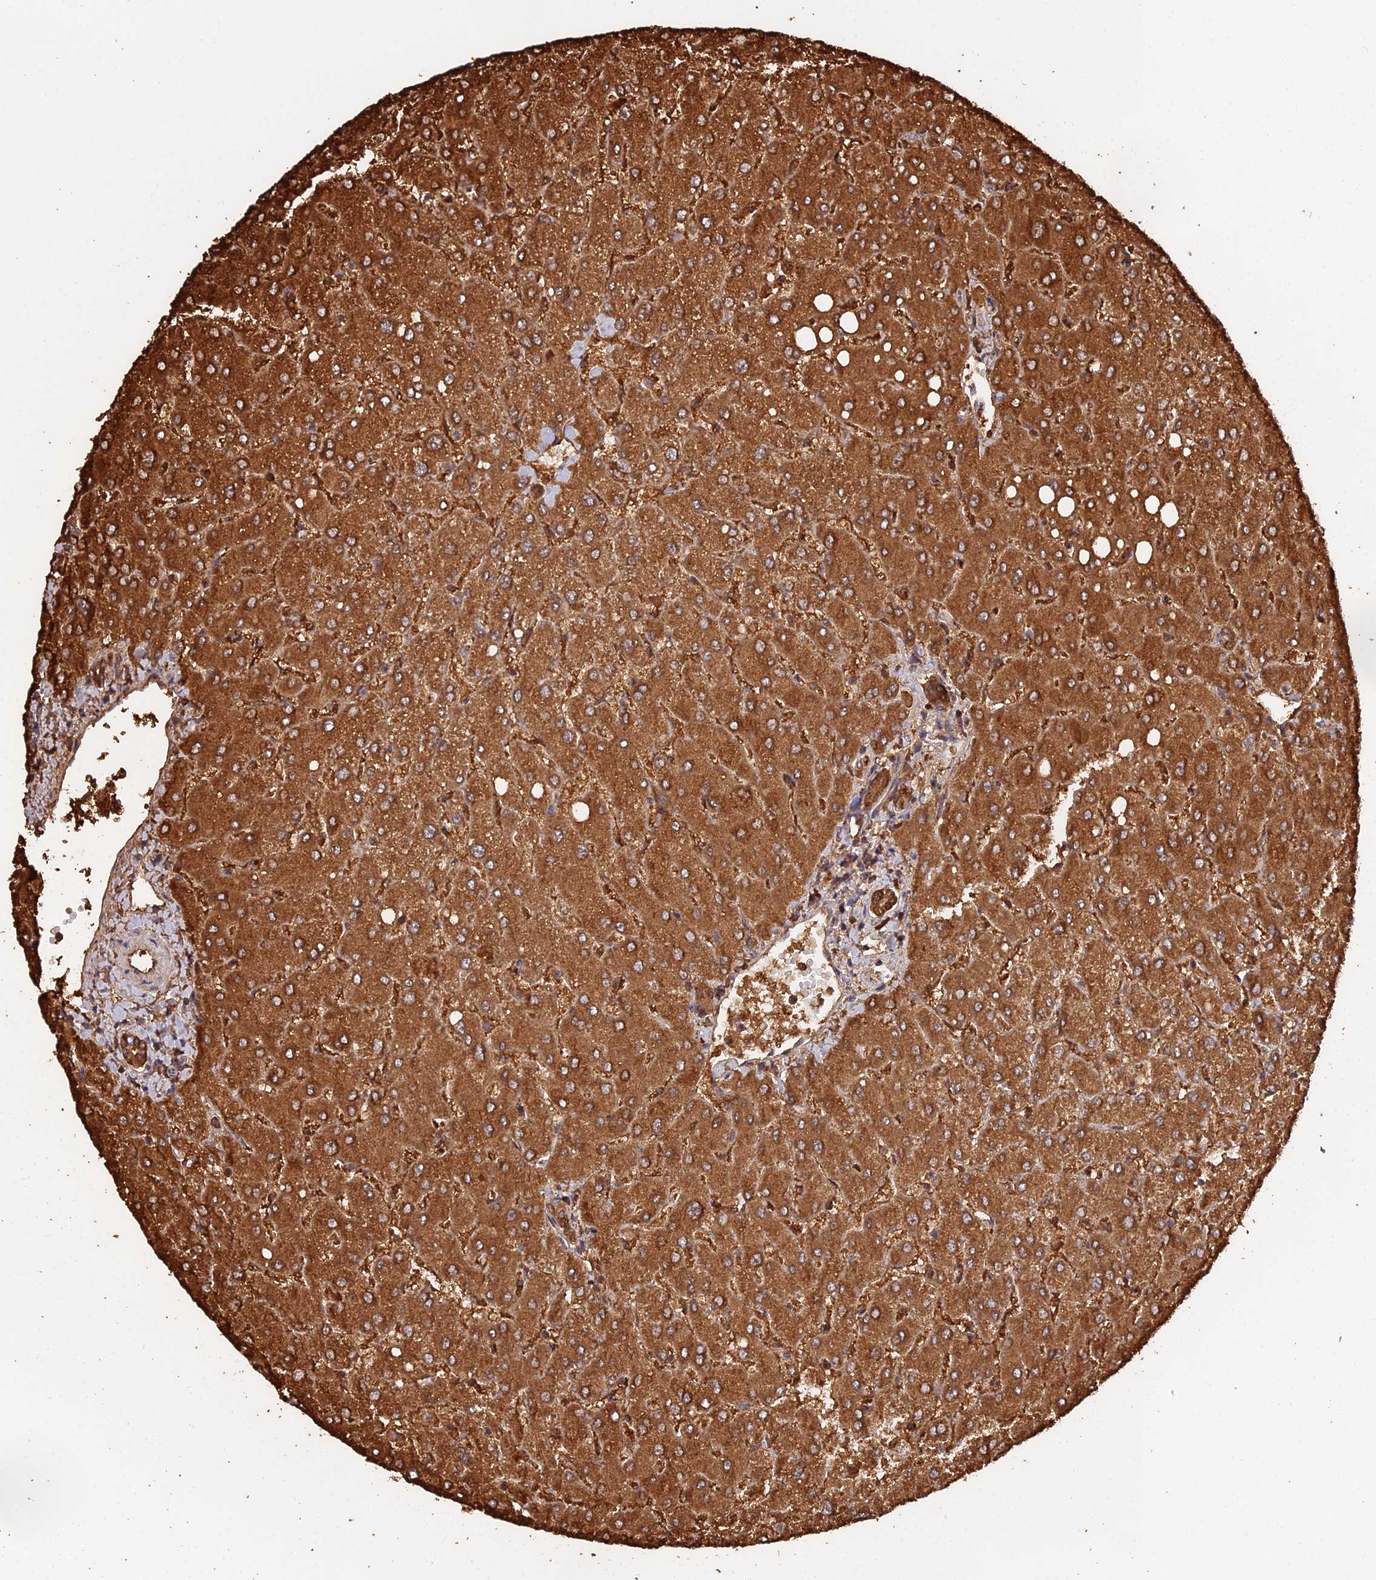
{"staining": {"intensity": "strong", "quantity": ">75%", "location": "cytoplasmic/membranous"}, "tissue": "liver", "cell_type": "Cholangiocytes", "image_type": "normal", "snomed": [{"axis": "morphology", "description": "Normal tissue, NOS"}, {"axis": "topography", "description": "Liver"}], "caption": "An immunohistochemistry (IHC) micrograph of normal tissue is shown. Protein staining in brown highlights strong cytoplasmic/membranous positivity in liver within cholangiocytes.", "gene": "FBP1", "patient": {"sex": "female", "age": 54}}